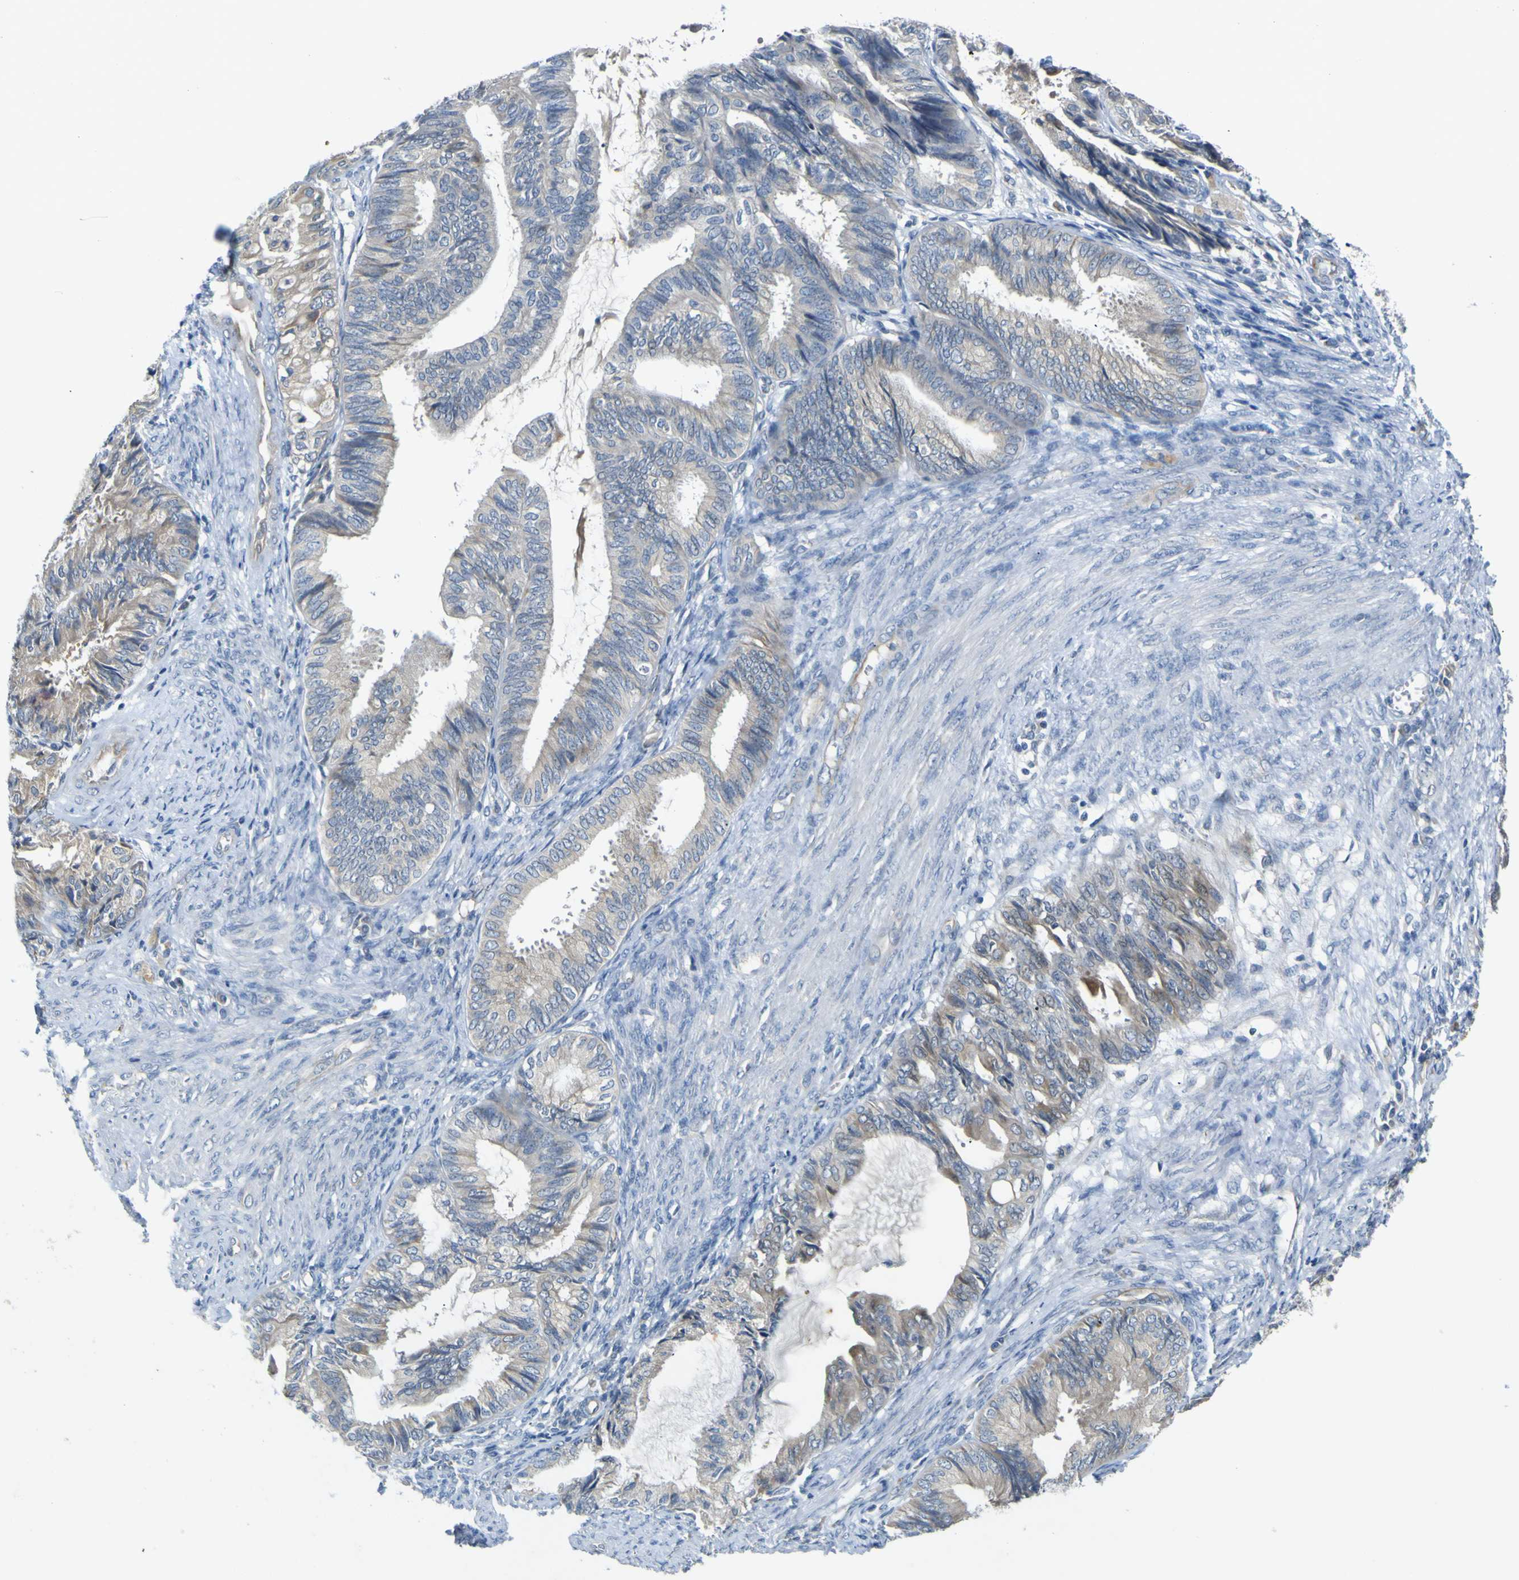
{"staining": {"intensity": "weak", "quantity": "<25%", "location": "cytoplasmic/membranous"}, "tissue": "endometrial cancer", "cell_type": "Tumor cells", "image_type": "cancer", "snomed": [{"axis": "morphology", "description": "Adenocarcinoma, NOS"}, {"axis": "topography", "description": "Endometrium"}], "caption": "The immunohistochemistry photomicrograph has no significant expression in tumor cells of endometrial adenocarcinoma tissue. The staining is performed using DAB brown chromogen with nuclei counter-stained in using hematoxylin.", "gene": "LDLR", "patient": {"sex": "female", "age": 86}}